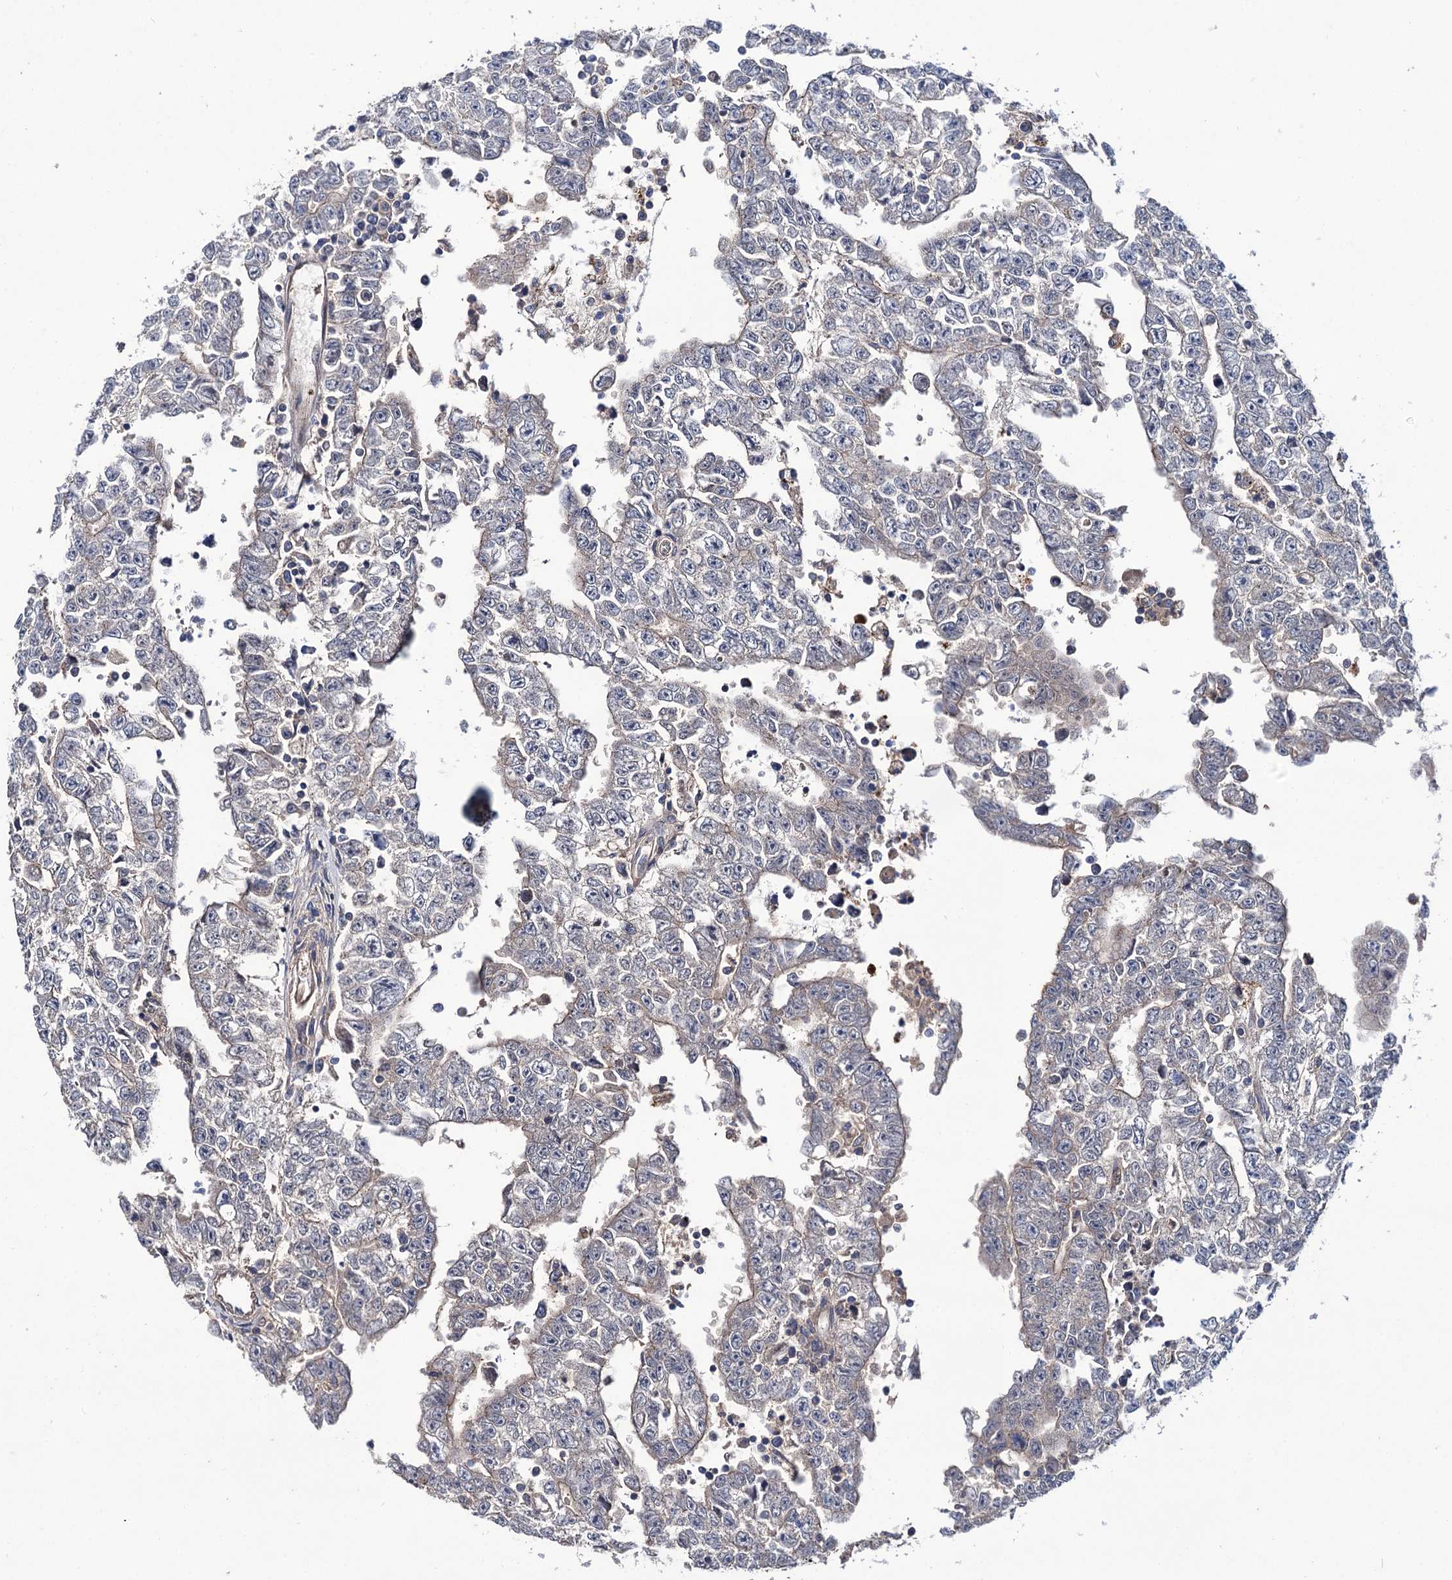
{"staining": {"intensity": "weak", "quantity": "<25%", "location": "cytoplasmic/membranous"}, "tissue": "testis cancer", "cell_type": "Tumor cells", "image_type": "cancer", "snomed": [{"axis": "morphology", "description": "Carcinoma, Embryonal, NOS"}, {"axis": "topography", "description": "Testis"}], "caption": "A histopathology image of testis cancer stained for a protein demonstrates no brown staining in tumor cells.", "gene": "PPP1R32", "patient": {"sex": "male", "age": 25}}